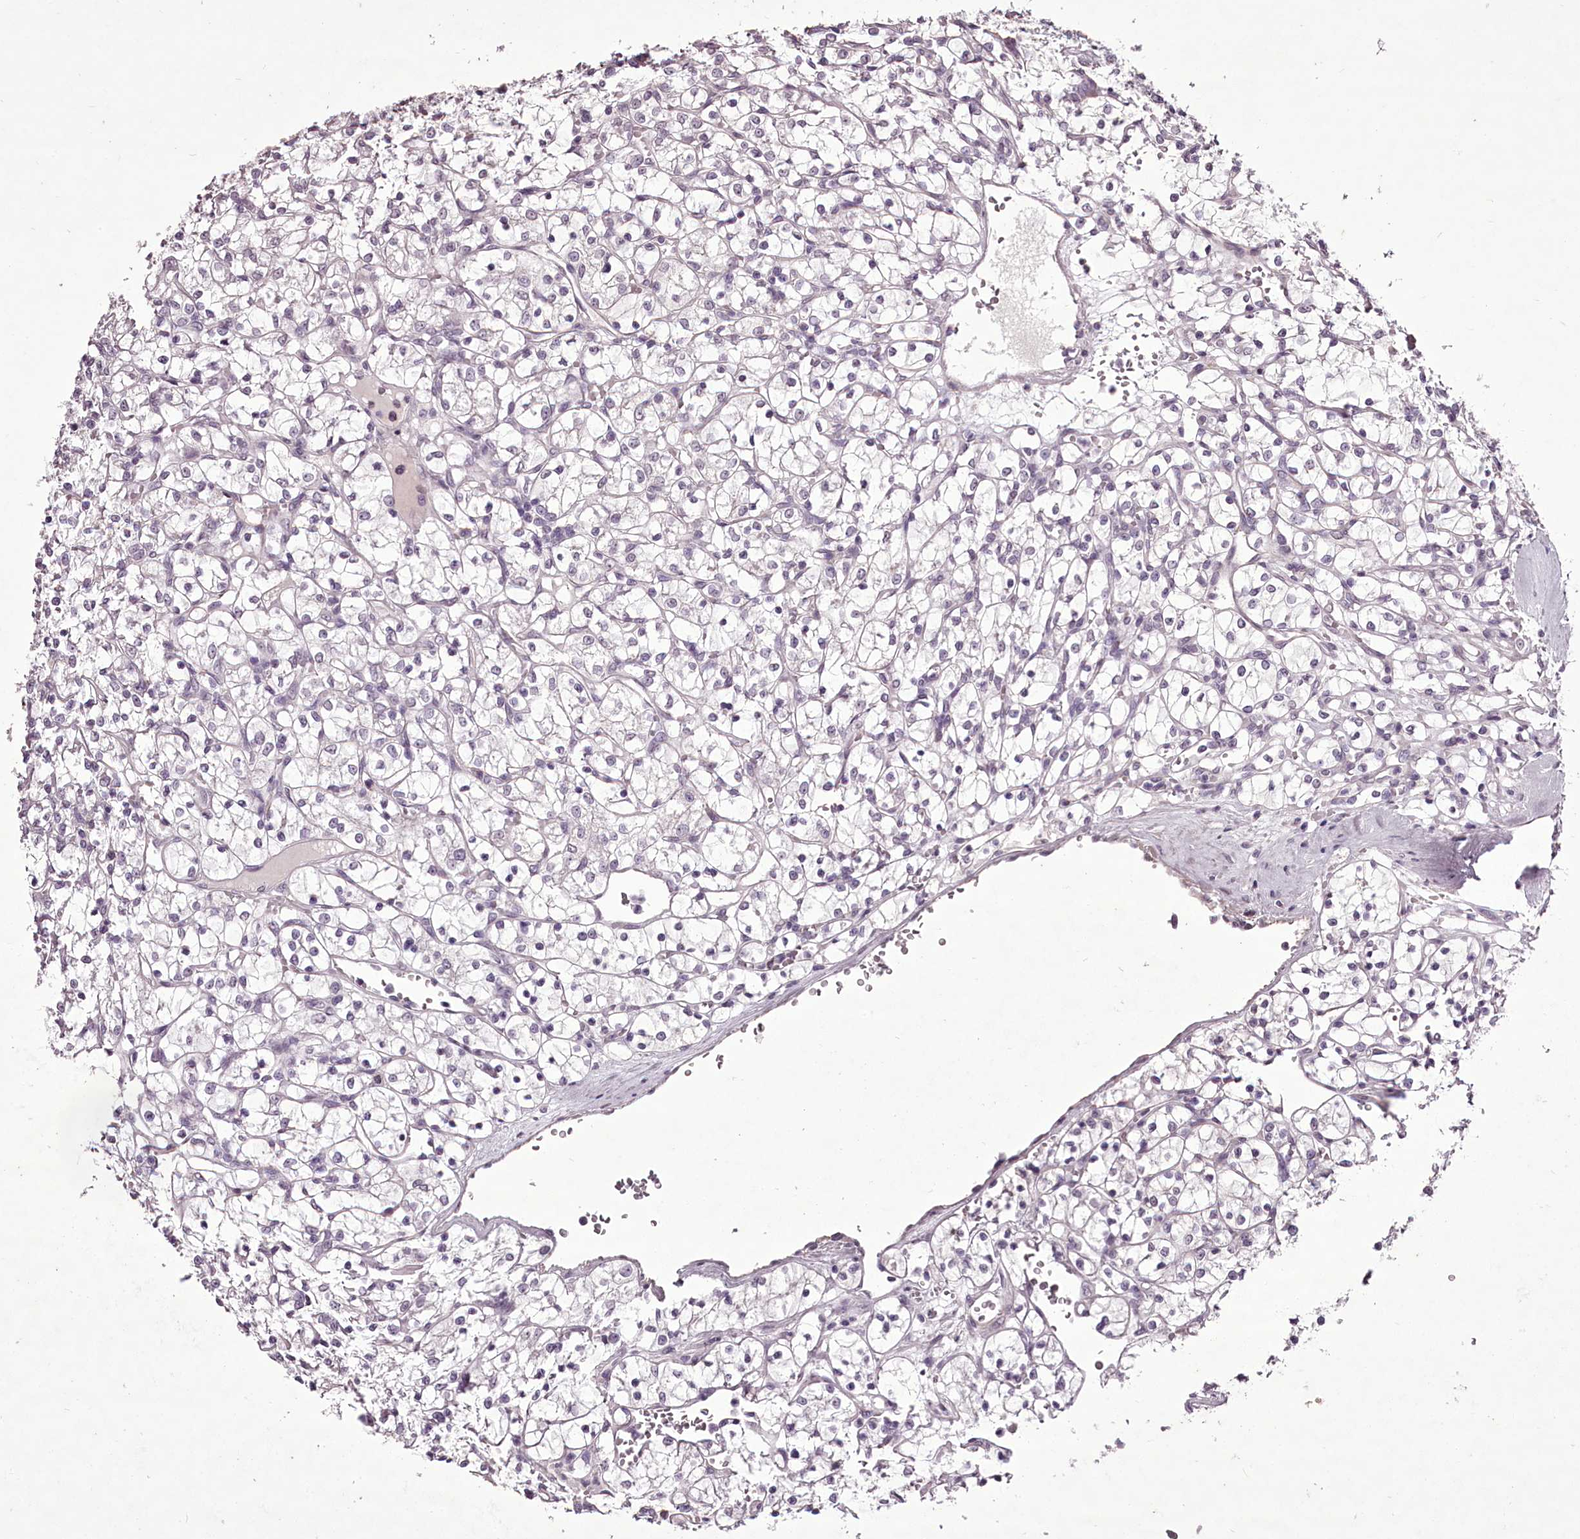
{"staining": {"intensity": "negative", "quantity": "none", "location": "none"}, "tissue": "renal cancer", "cell_type": "Tumor cells", "image_type": "cancer", "snomed": [{"axis": "morphology", "description": "Adenocarcinoma, NOS"}, {"axis": "topography", "description": "Kidney"}], "caption": "Renal cancer stained for a protein using immunohistochemistry demonstrates no positivity tumor cells.", "gene": "C1orf56", "patient": {"sex": "female", "age": 69}}